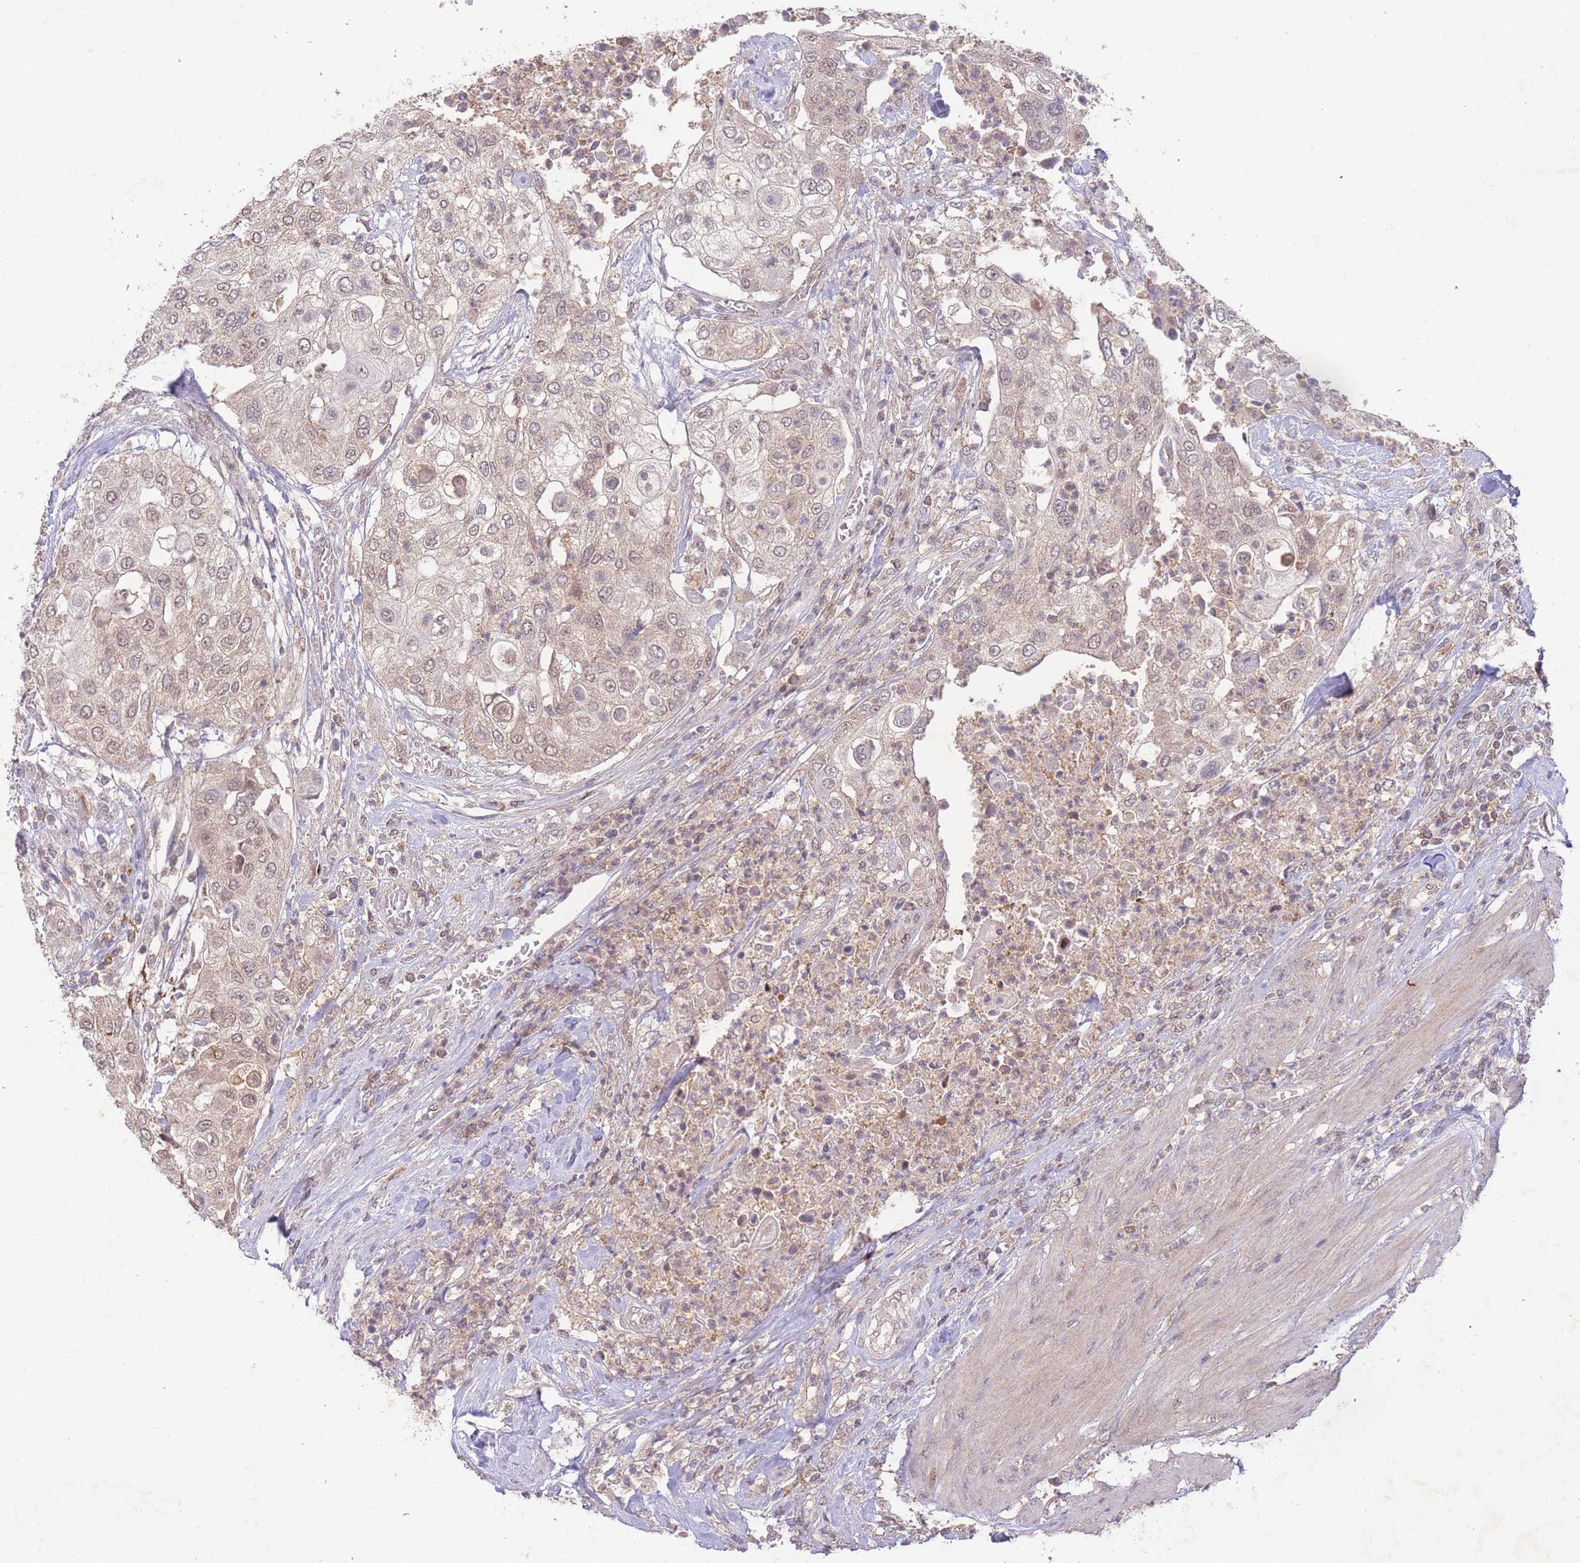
{"staining": {"intensity": "weak", "quantity": ">75%", "location": "cytoplasmic/membranous,nuclear"}, "tissue": "urothelial cancer", "cell_type": "Tumor cells", "image_type": "cancer", "snomed": [{"axis": "morphology", "description": "Urothelial carcinoma, High grade"}, {"axis": "topography", "description": "Urinary bladder"}], "caption": "A low amount of weak cytoplasmic/membranous and nuclear positivity is identified in approximately >75% of tumor cells in urothelial cancer tissue. (DAB IHC, brown staining for protein, blue staining for nuclei).", "gene": "RNF144B", "patient": {"sex": "female", "age": 79}}